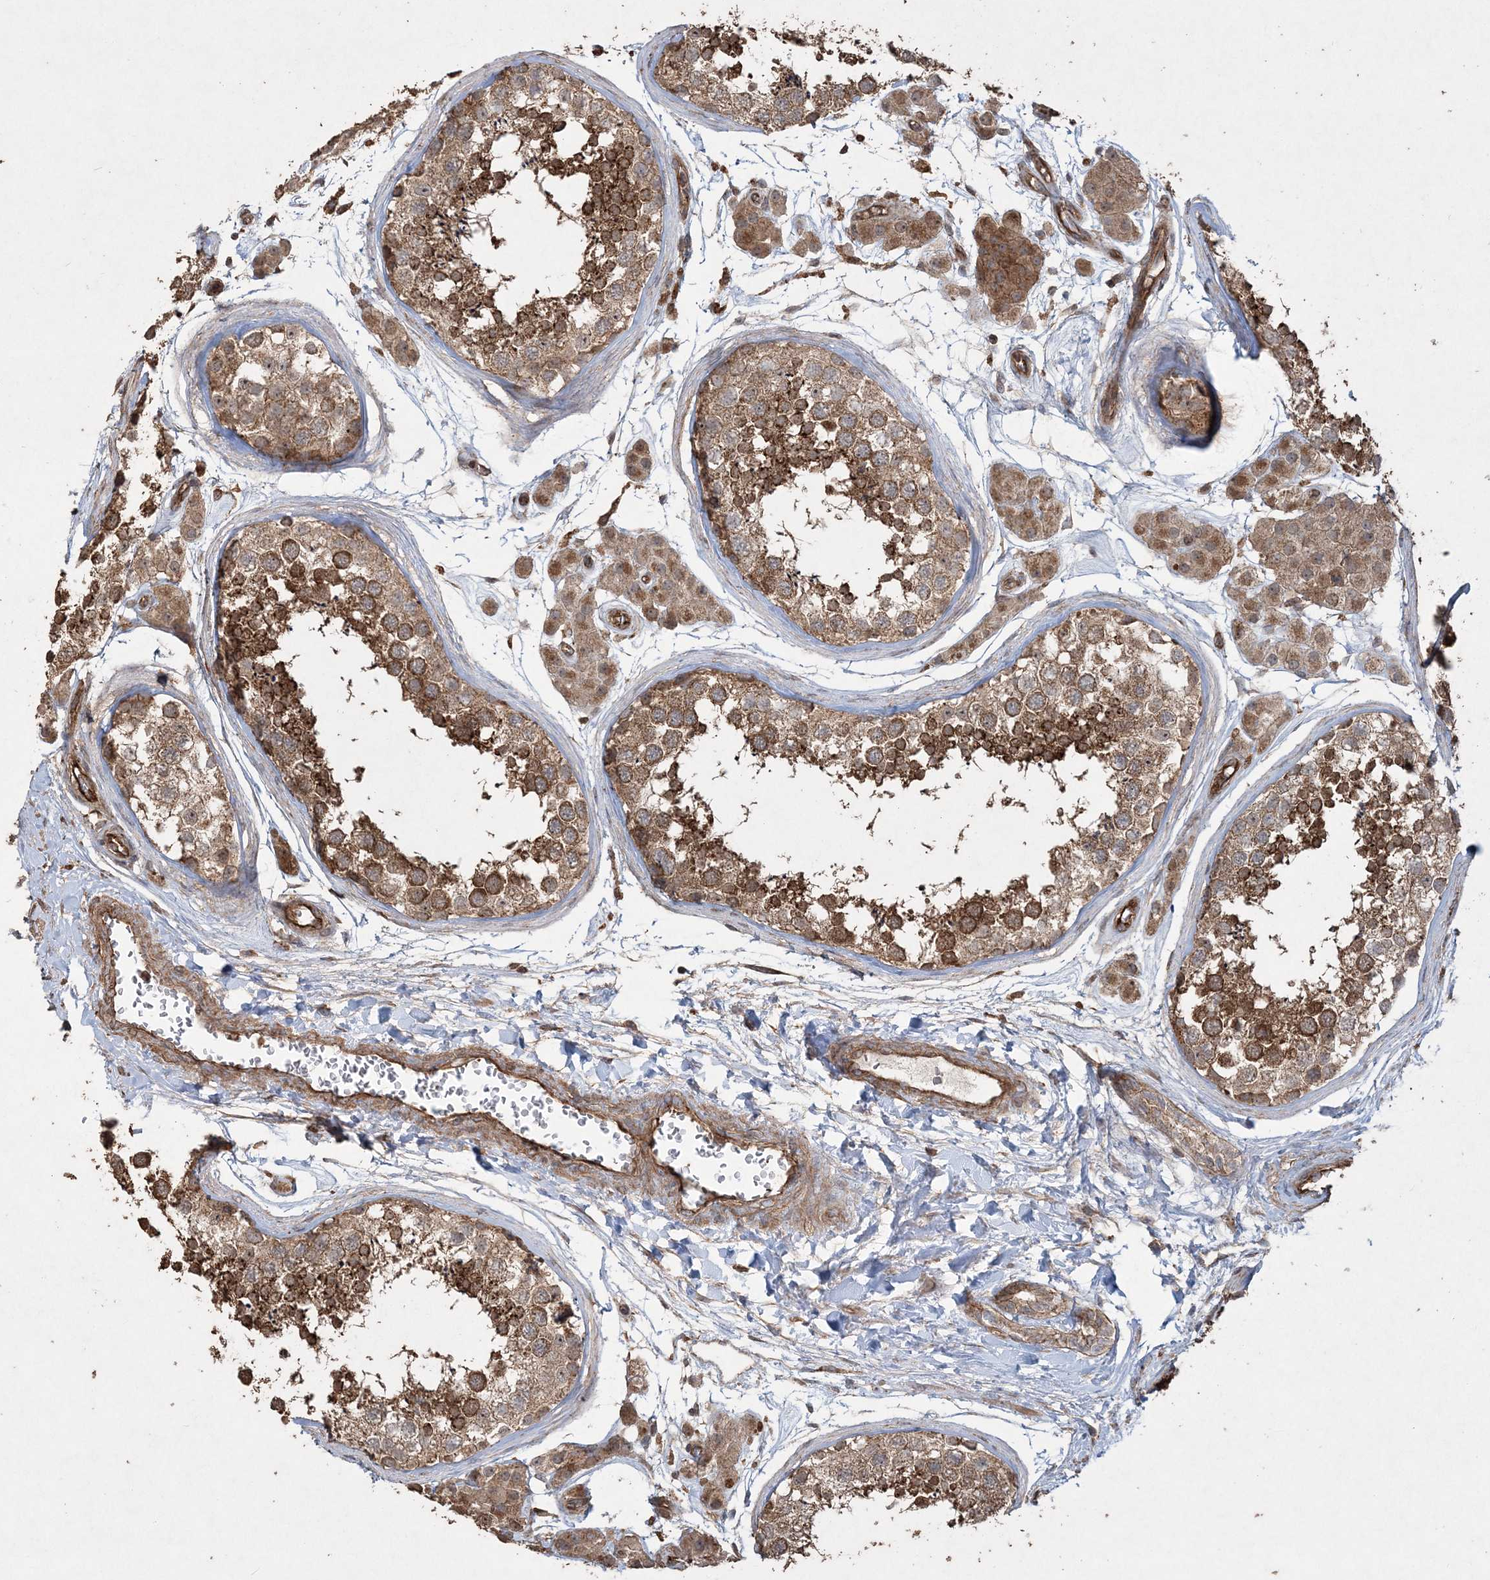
{"staining": {"intensity": "moderate", "quantity": ">75%", "location": "cytoplasmic/membranous"}, "tissue": "testis", "cell_type": "Cells in seminiferous ducts", "image_type": "normal", "snomed": [{"axis": "morphology", "description": "Normal tissue, NOS"}, {"axis": "topography", "description": "Testis"}], "caption": "An image of human testis stained for a protein exhibits moderate cytoplasmic/membranous brown staining in cells in seminiferous ducts. (DAB (3,3'-diaminobenzidine) IHC, brown staining for protein, blue staining for nuclei).", "gene": "TTC7A", "patient": {"sex": "male", "age": 56}}